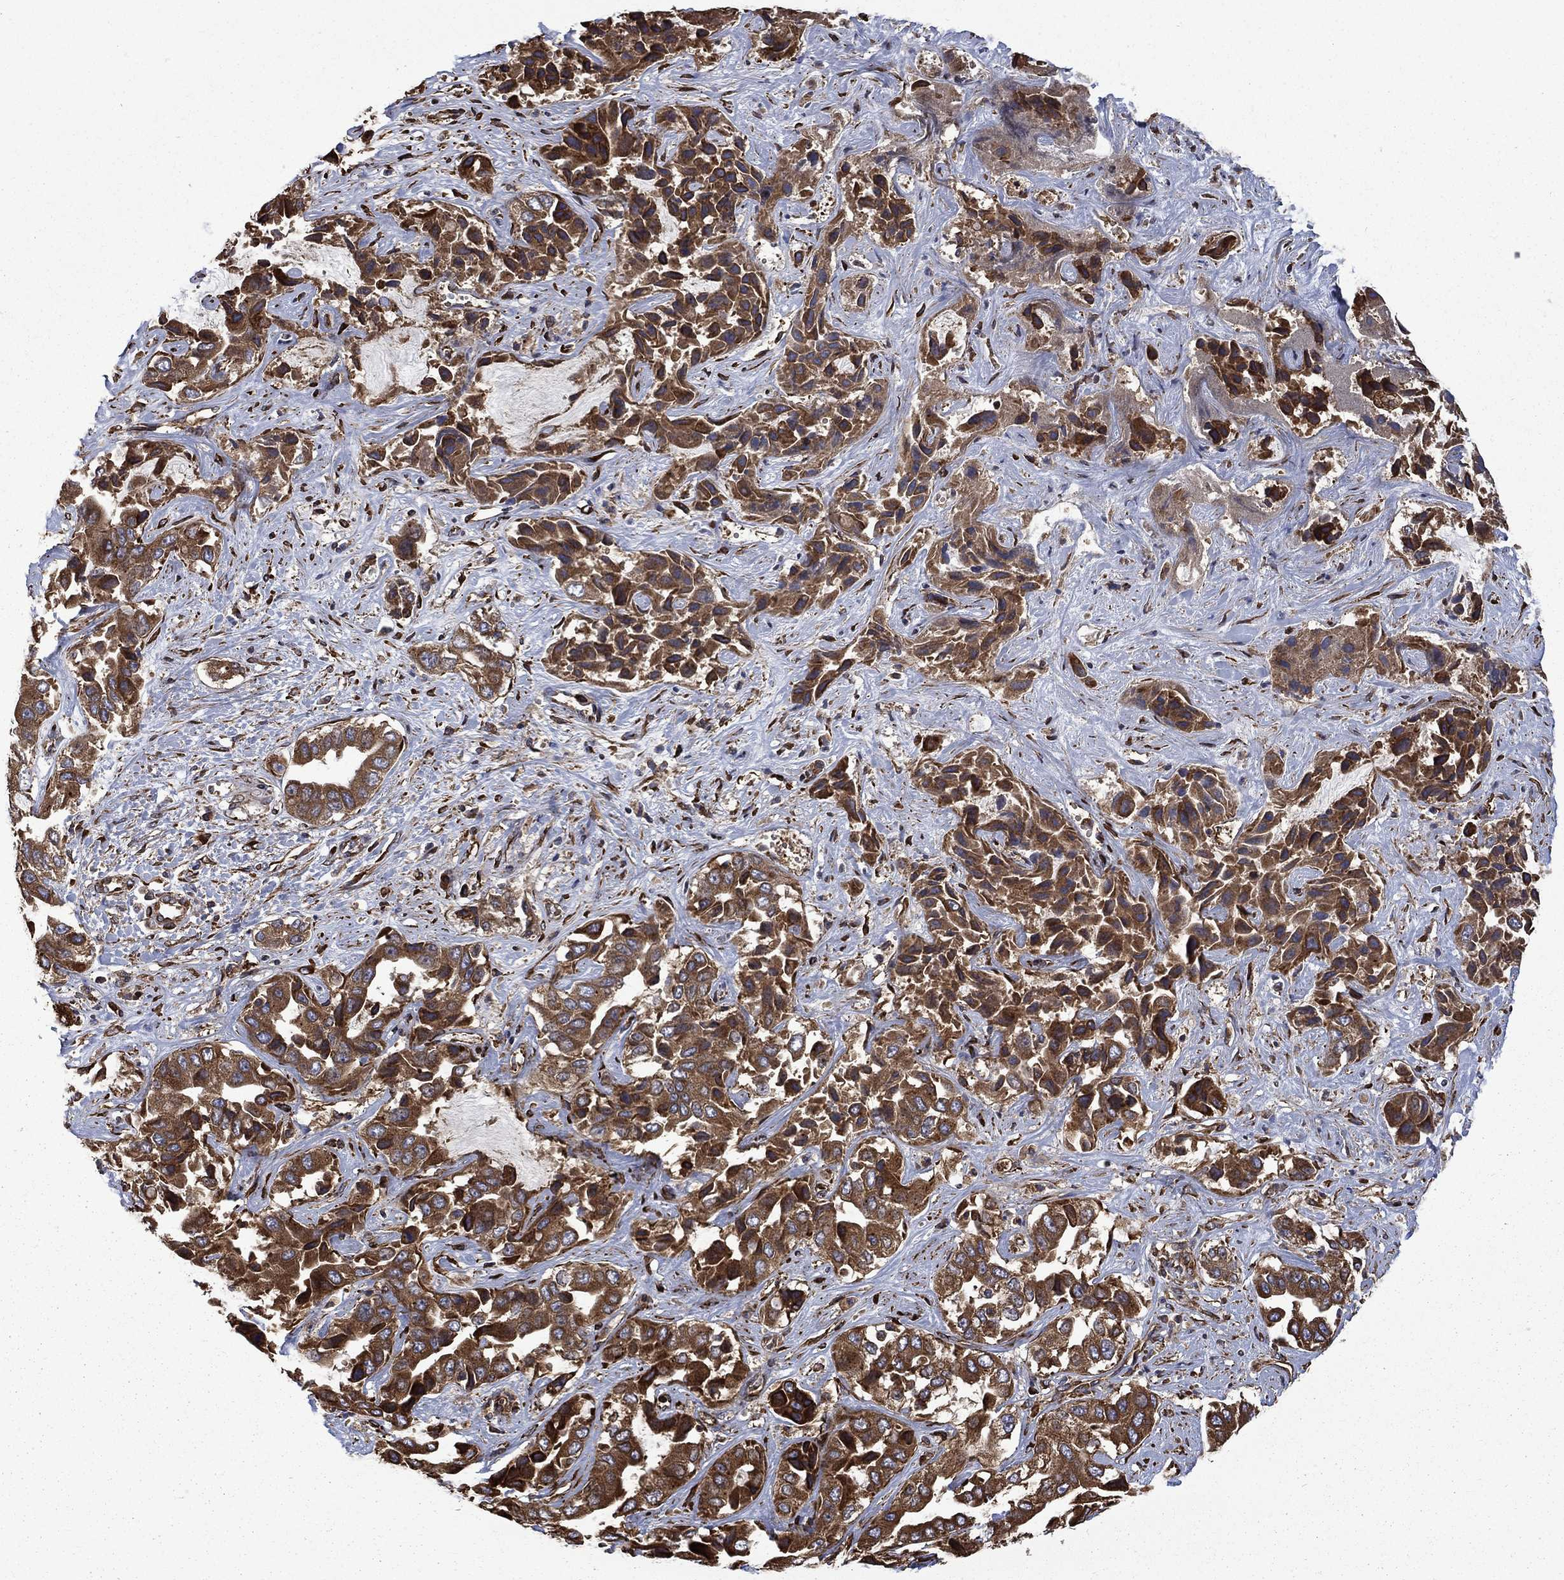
{"staining": {"intensity": "strong", "quantity": ">75%", "location": "cytoplasmic/membranous"}, "tissue": "liver cancer", "cell_type": "Tumor cells", "image_type": "cancer", "snomed": [{"axis": "morphology", "description": "Cholangiocarcinoma"}, {"axis": "topography", "description": "Liver"}], "caption": "Human liver cancer stained with a brown dye reveals strong cytoplasmic/membranous positive expression in approximately >75% of tumor cells.", "gene": "CUTC", "patient": {"sex": "female", "age": 52}}